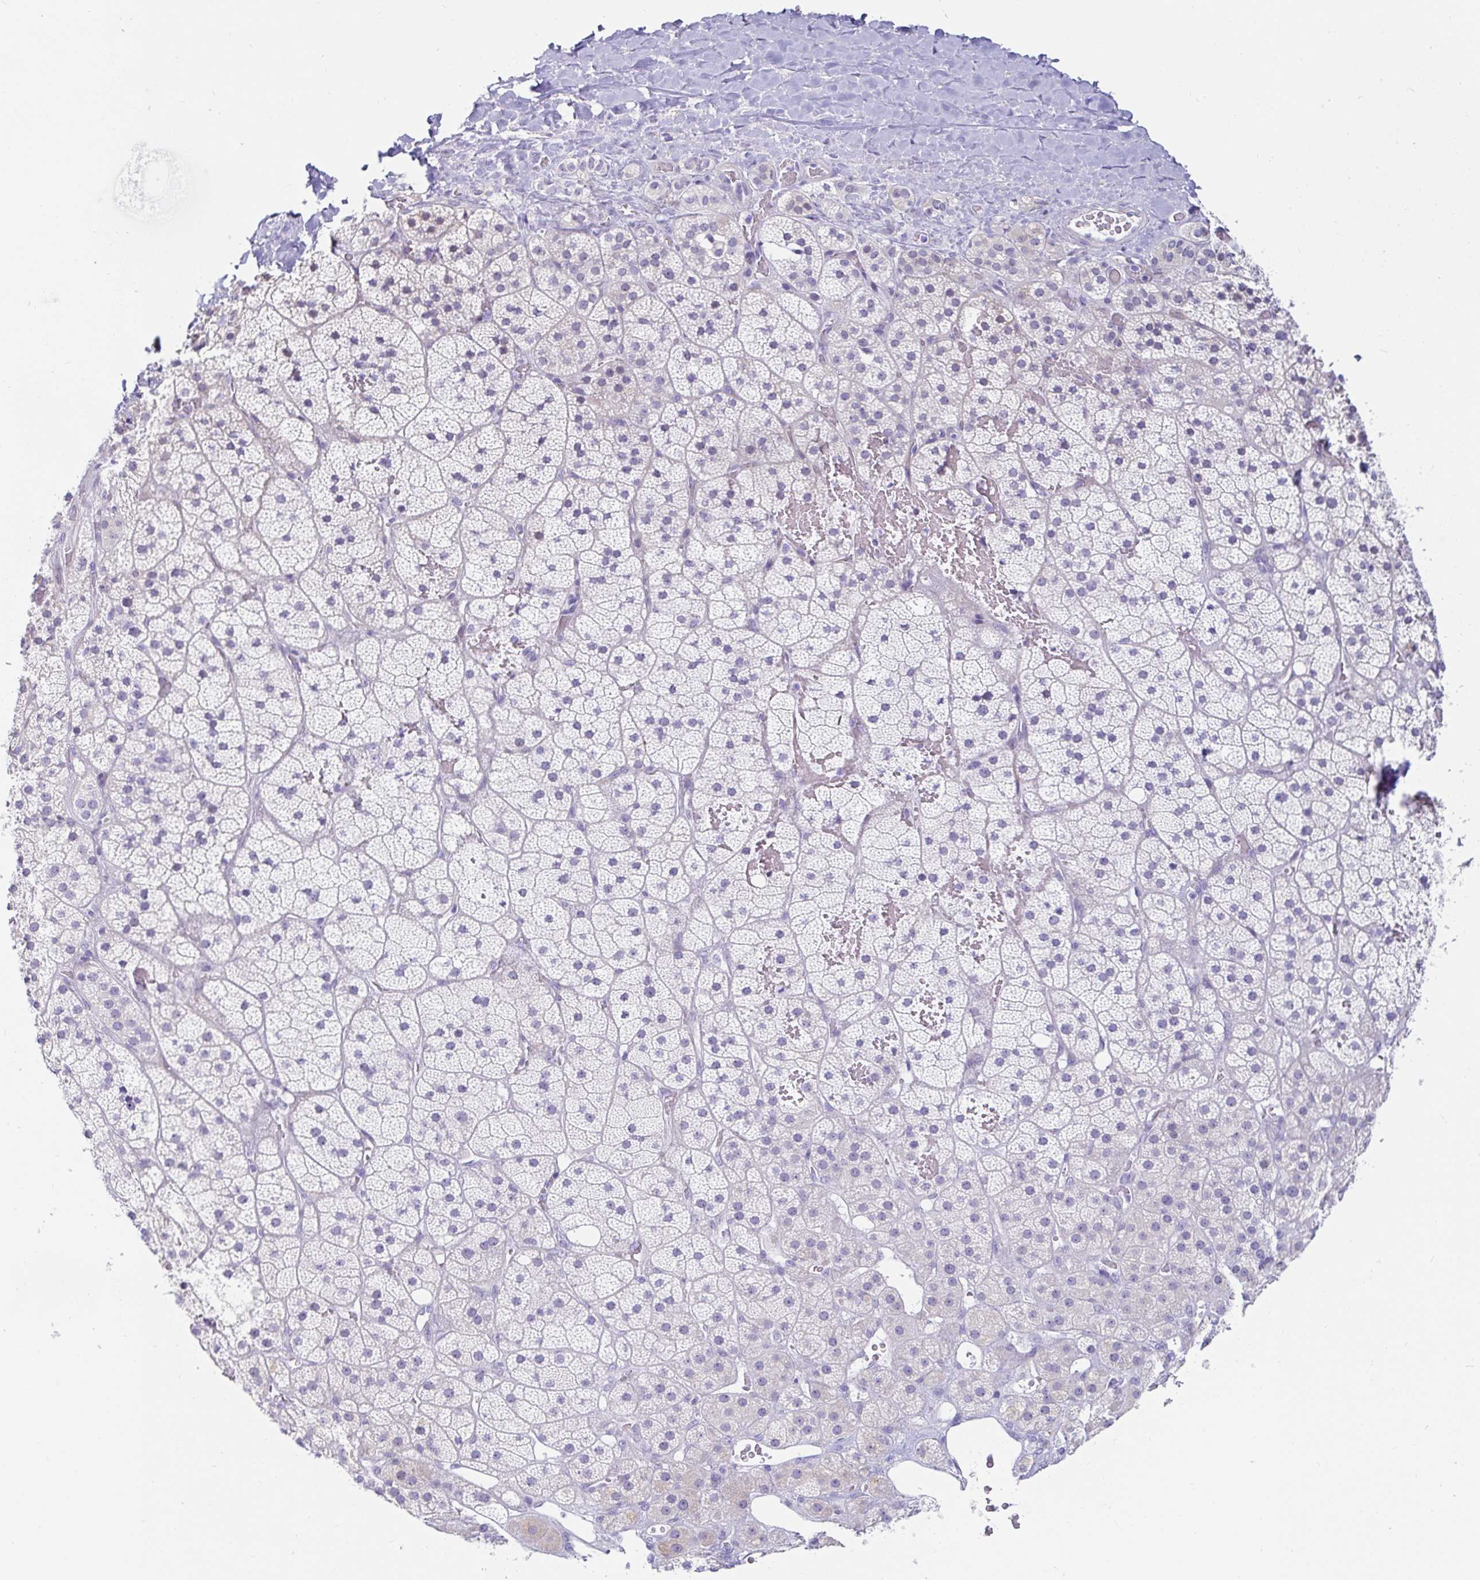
{"staining": {"intensity": "weak", "quantity": "<25%", "location": "cytoplasmic/membranous"}, "tissue": "adrenal gland", "cell_type": "Glandular cells", "image_type": "normal", "snomed": [{"axis": "morphology", "description": "Normal tissue, NOS"}, {"axis": "topography", "description": "Adrenal gland"}], "caption": "Photomicrograph shows no protein positivity in glandular cells of benign adrenal gland. The staining was performed using DAB (3,3'-diaminobenzidine) to visualize the protein expression in brown, while the nuclei were stained in blue with hematoxylin (Magnification: 20x).", "gene": "C4orf17", "patient": {"sex": "male", "age": 57}}